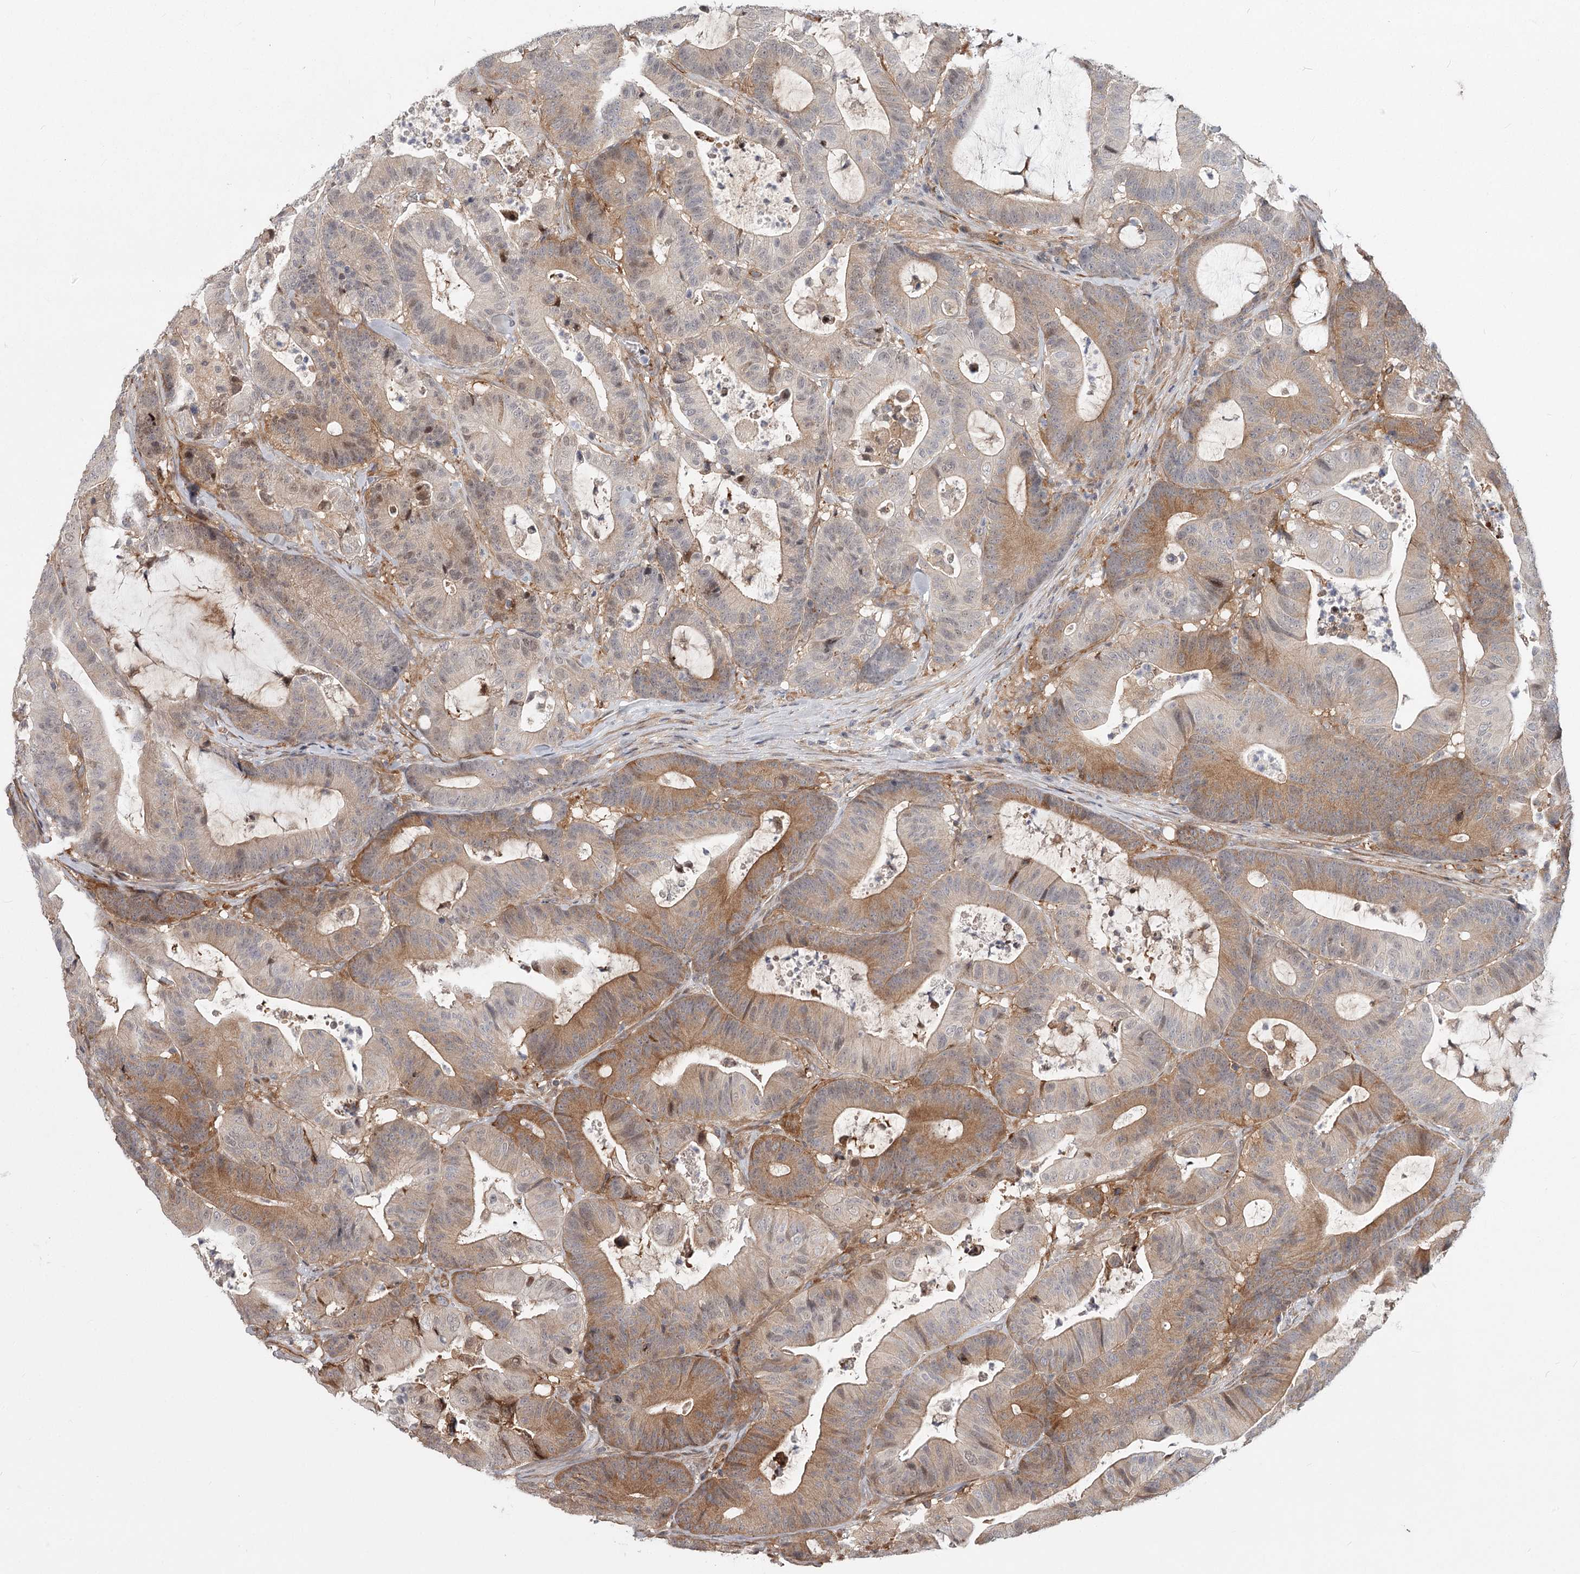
{"staining": {"intensity": "moderate", "quantity": "<25%", "location": "cytoplasmic/membranous"}, "tissue": "colorectal cancer", "cell_type": "Tumor cells", "image_type": "cancer", "snomed": [{"axis": "morphology", "description": "Adenocarcinoma, NOS"}, {"axis": "topography", "description": "Colon"}], "caption": "Immunohistochemistry (IHC) micrograph of neoplastic tissue: human colorectal cancer (adenocarcinoma) stained using immunohistochemistry reveals low levels of moderate protein expression localized specifically in the cytoplasmic/membranous of tumor cells, appearing as a cytoplasmic/membranous brown color.", "gene": "CCNG2", "patient": {"sex": "female", "age": 84}}